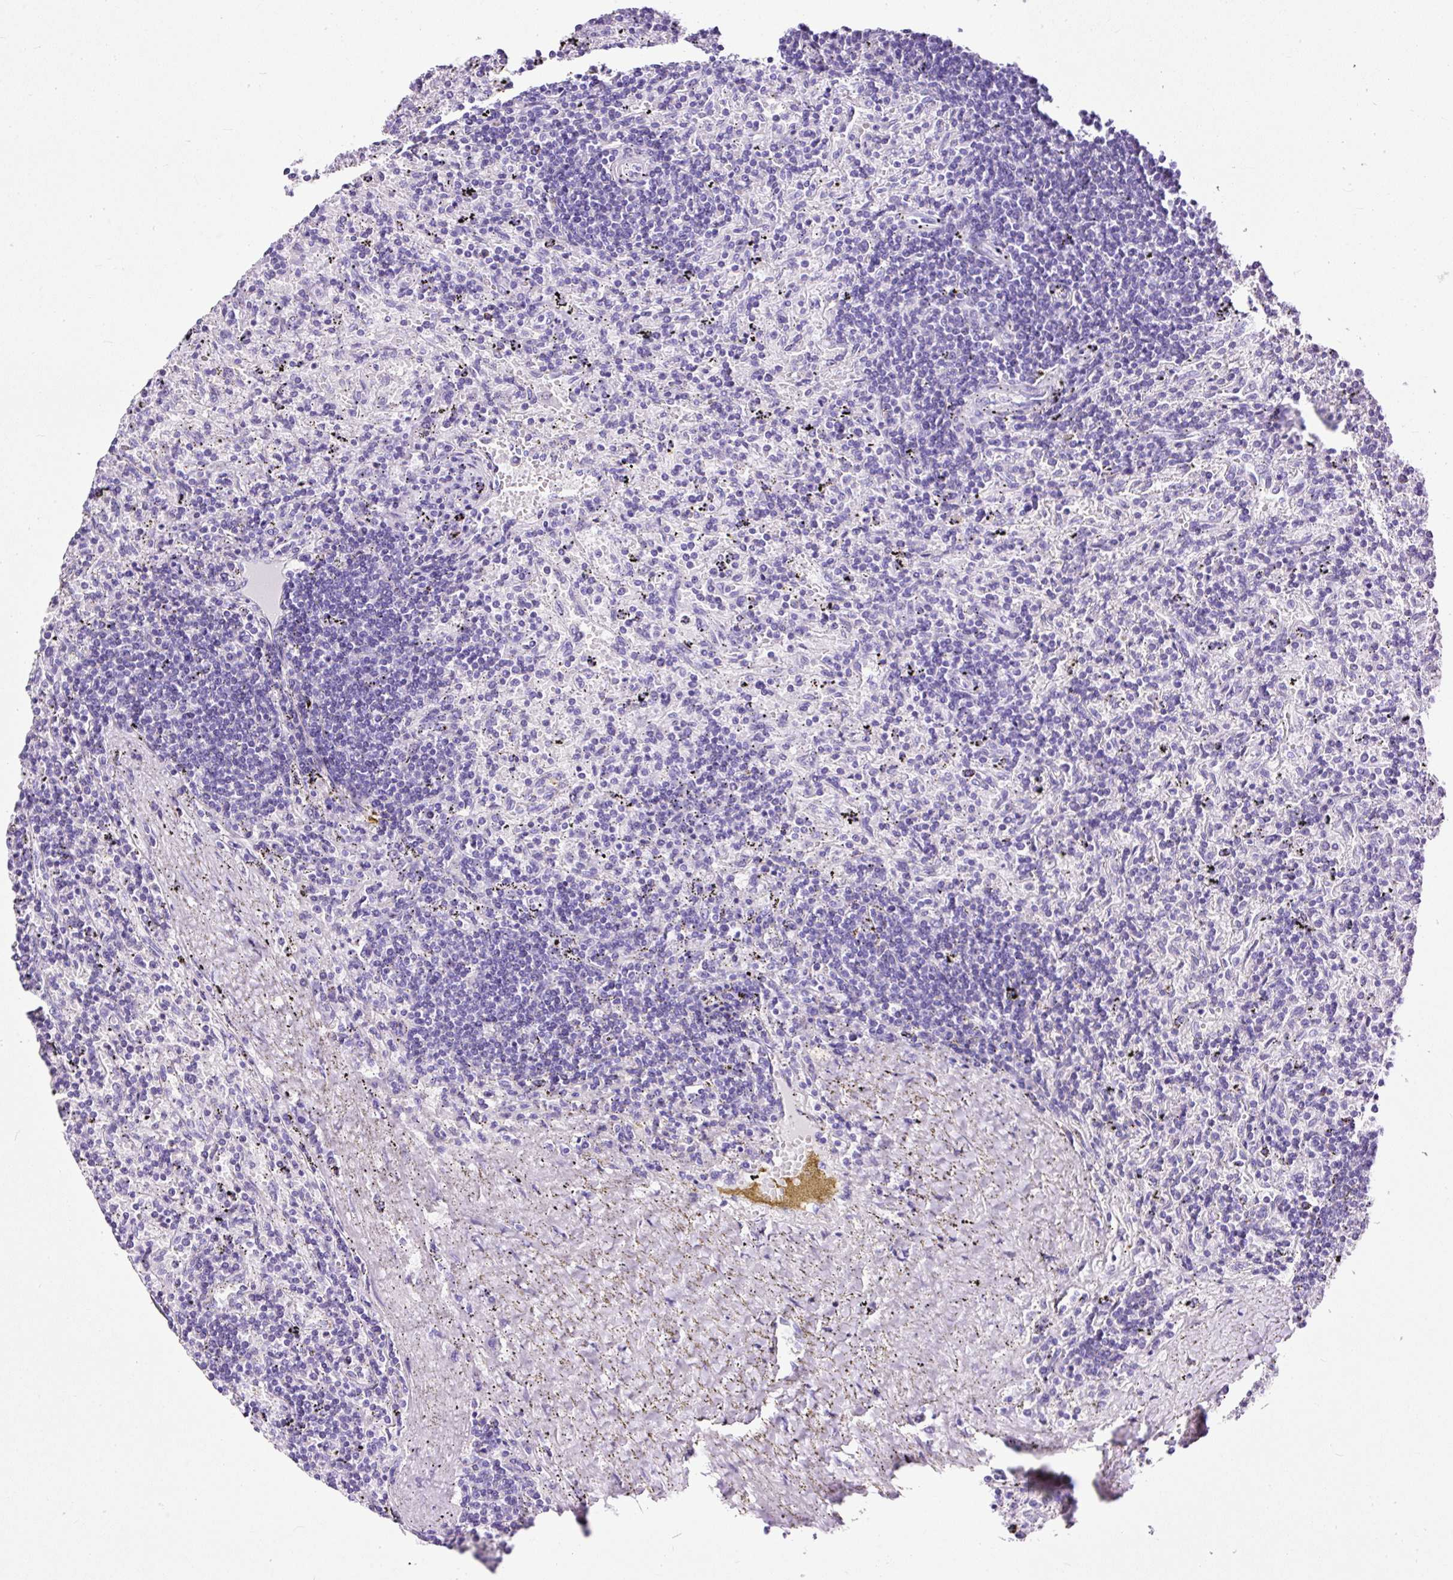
{"staining": {"intensity": "negative", "quantity": "none", "location": "none"}, "tissue": "lymphoma", "cell_type": "Tumor cells", "image_type": "cancer", "snomed": [{"axis": "morphology", "description": "Malignant lymphoma, non-Hodgkin's type, Low grade"}, {"axis": "topography", "description": "Spleen"}], "caption": "Tumor cells are negative for brown protein staining in malignant lymphoma, non-Hodgkin's type (low-grade). (Brightfield microscopy of DAB (3,3'-diaminobenzidine) immunohistochemistry (IHC) at high magnification).", "gene": "NTS", "patient": {"sex": "male", "age": 76}}